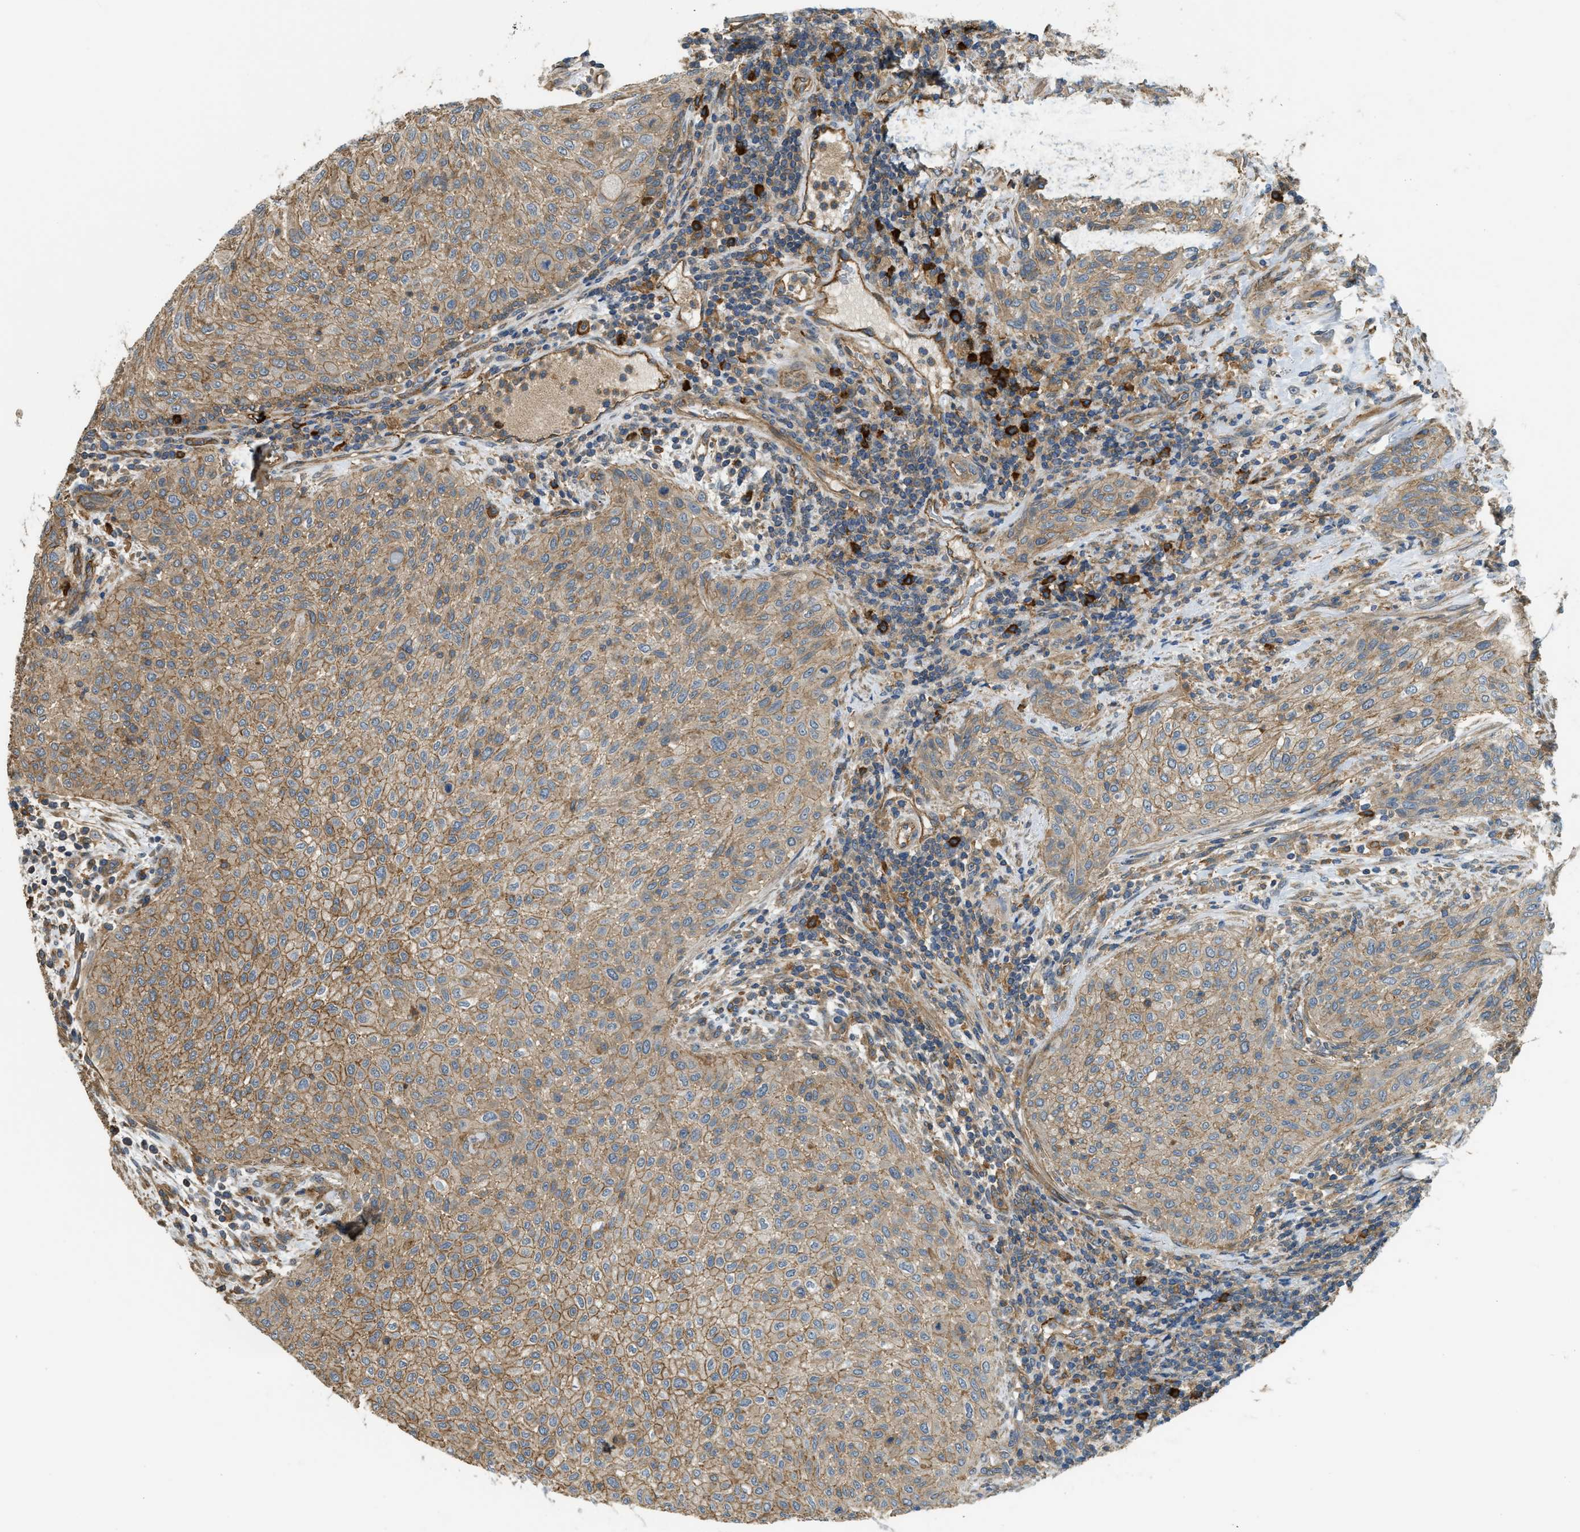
{"staining": {"intensity": "moderate", "quantity": ">75%", "location": "cytoplasmic/membranous"}, "tissue": "urothelial cancer", "cell_type": "Tumor cells", "image_type": "cancer", "snomed": [{"axis": "morphology", "description": "Urothelial carcinoma, Low grade"}, {"axis": "morphology", "description": "Urothelial carcinoma, High grade"}, {"axis": "topography", "description": "Urinary bladder"}], "caption": "The histopathology image demonstrates a brown stain indicating the presence of a protein in the cytoplasmic/membranous of tumor cells in urothelial cancer.", "gene": "BAG4", "patient": {"sex": "male", "age": 35}}